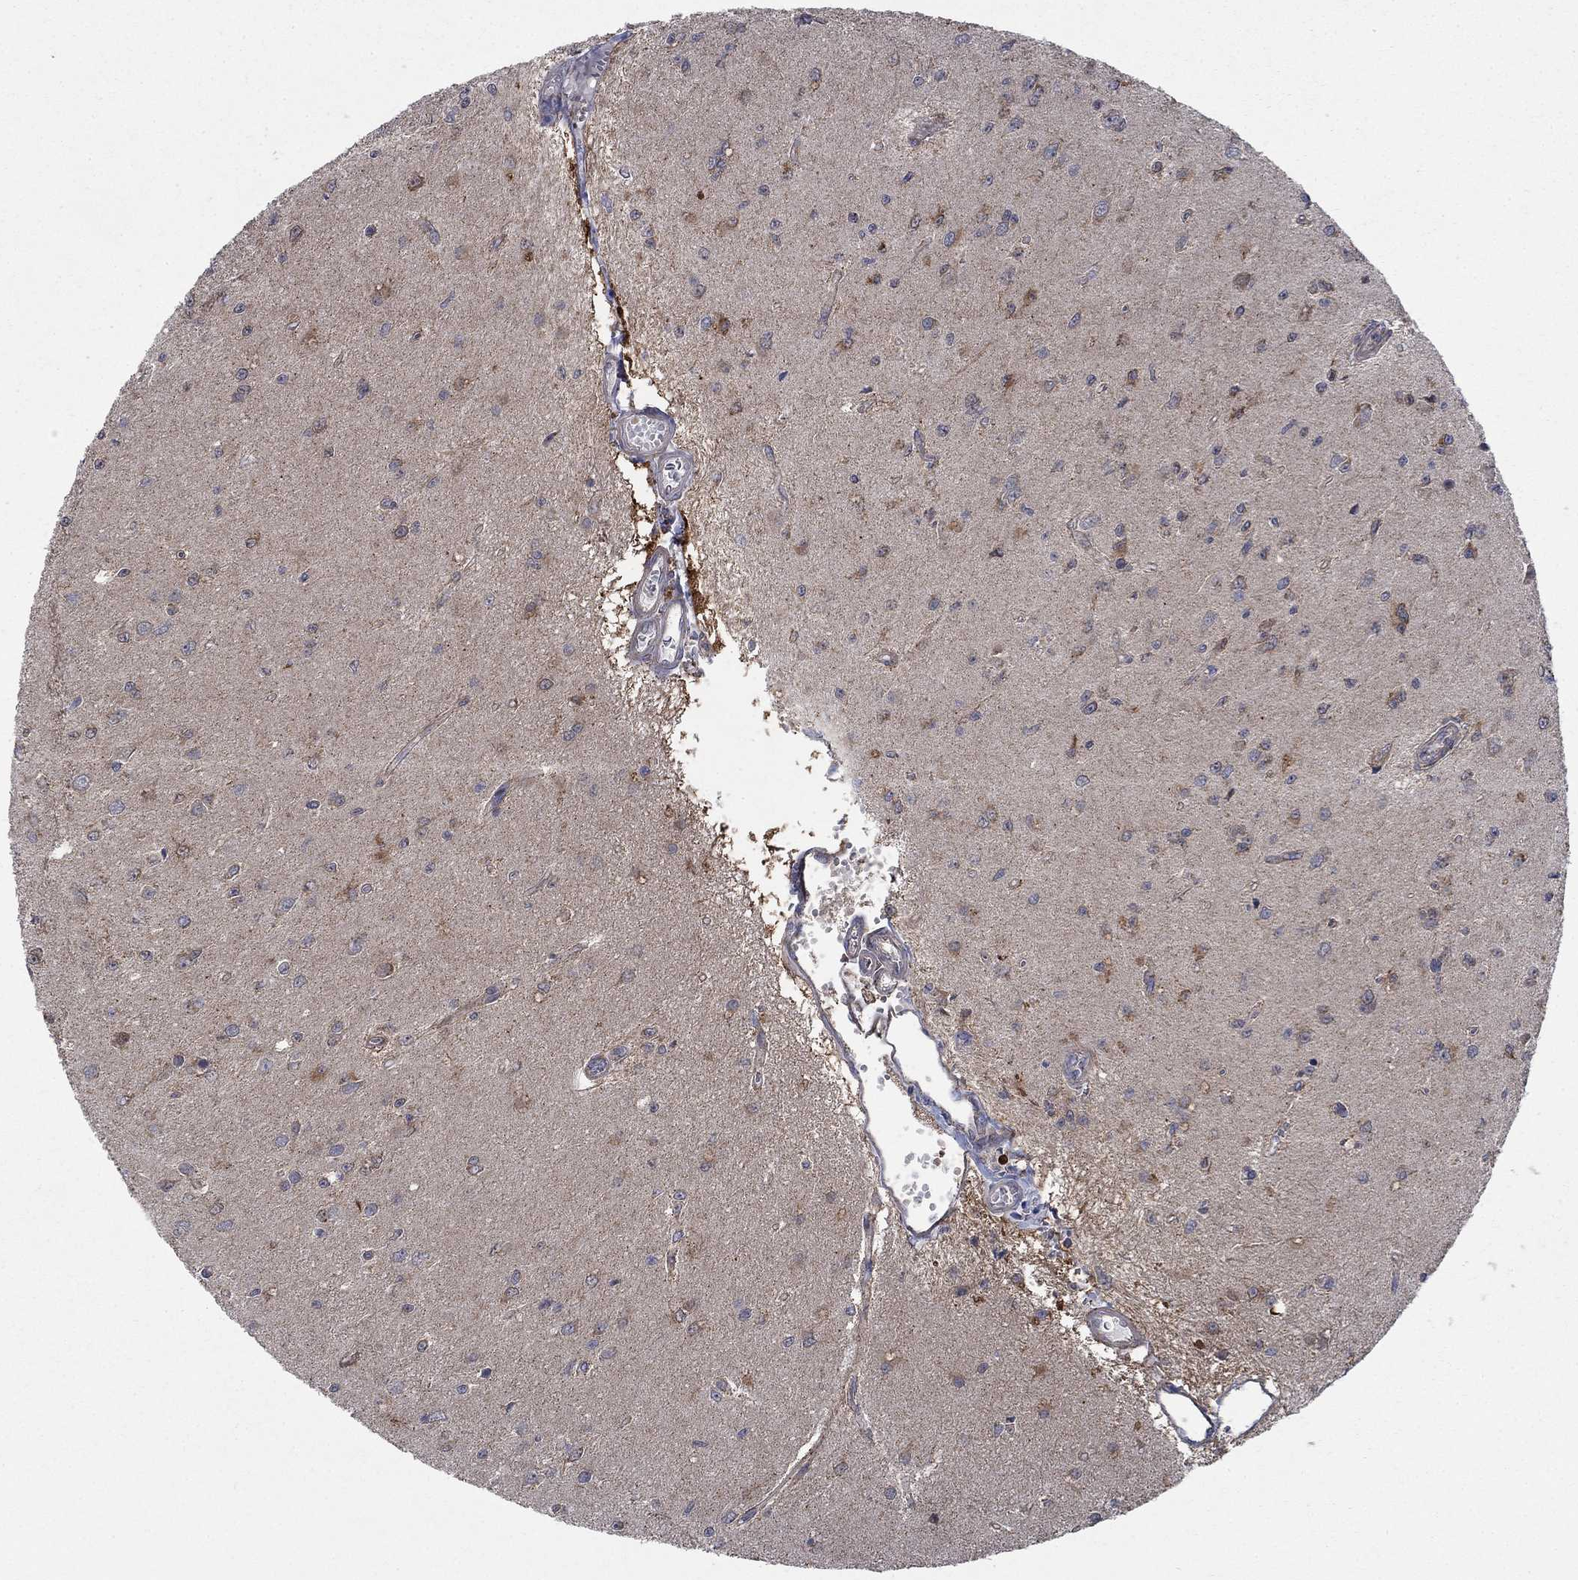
{"staining": {"intensity": "strong", "quantity": "<25%", "location": "cytoplasmic/membranous"}, "tissue": "glioma", "cell_type": "Tumor cells", "image_type": "cancer", "snomed": [{"axis": "morphology", "description": "Glioma, malignant, Low grade"}, {"axis": "topography", "description": "Brain"}], "caption": "The image exhibits a brown stain indicating the presence of a protein in the cytoplasmic/membranous of tumor cells in low-grade glioma (malignant).", "gene": "NME7", "patient": {"sex": "female", "age": 45}}